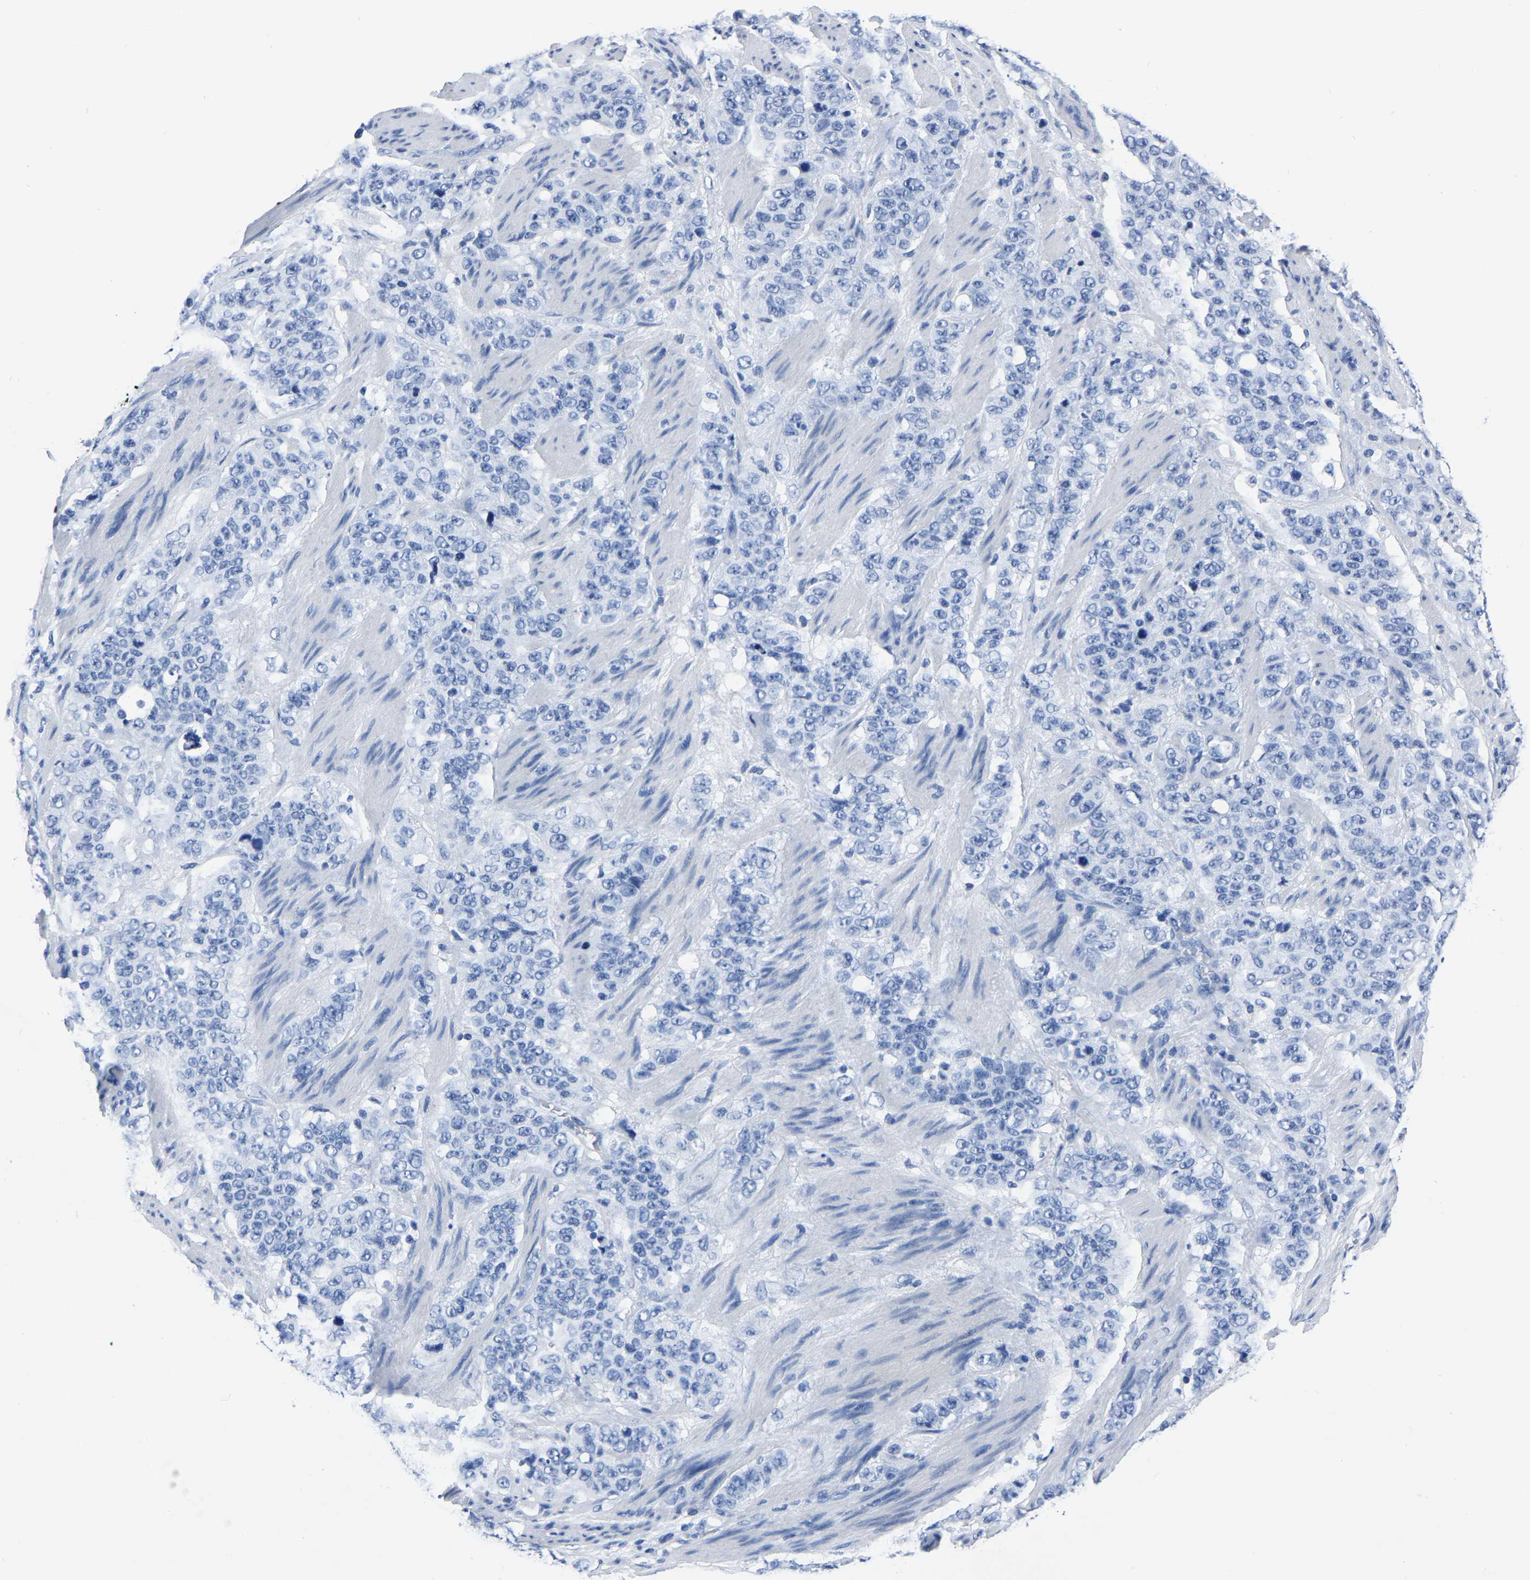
{"staining": {"intensity": "negative", "quantity": "none", "location": "none"}, "tissue": "stomach cancer", "cell_type": "Tumor cells", "image_type": "cancer", "snomed": [{"axis": "morphology", "description": "Adenocarcinoma, NOS"}, {"axis": "topography", "description": "Stomach"}], "caption": "IHC image of human stomach cancer (adenocarcinoma) stained for a protein (brown), which exhibits no expression in tumor cells.", "gene": "IMPG2", "patient": {"sex": "male", "age": 48}}